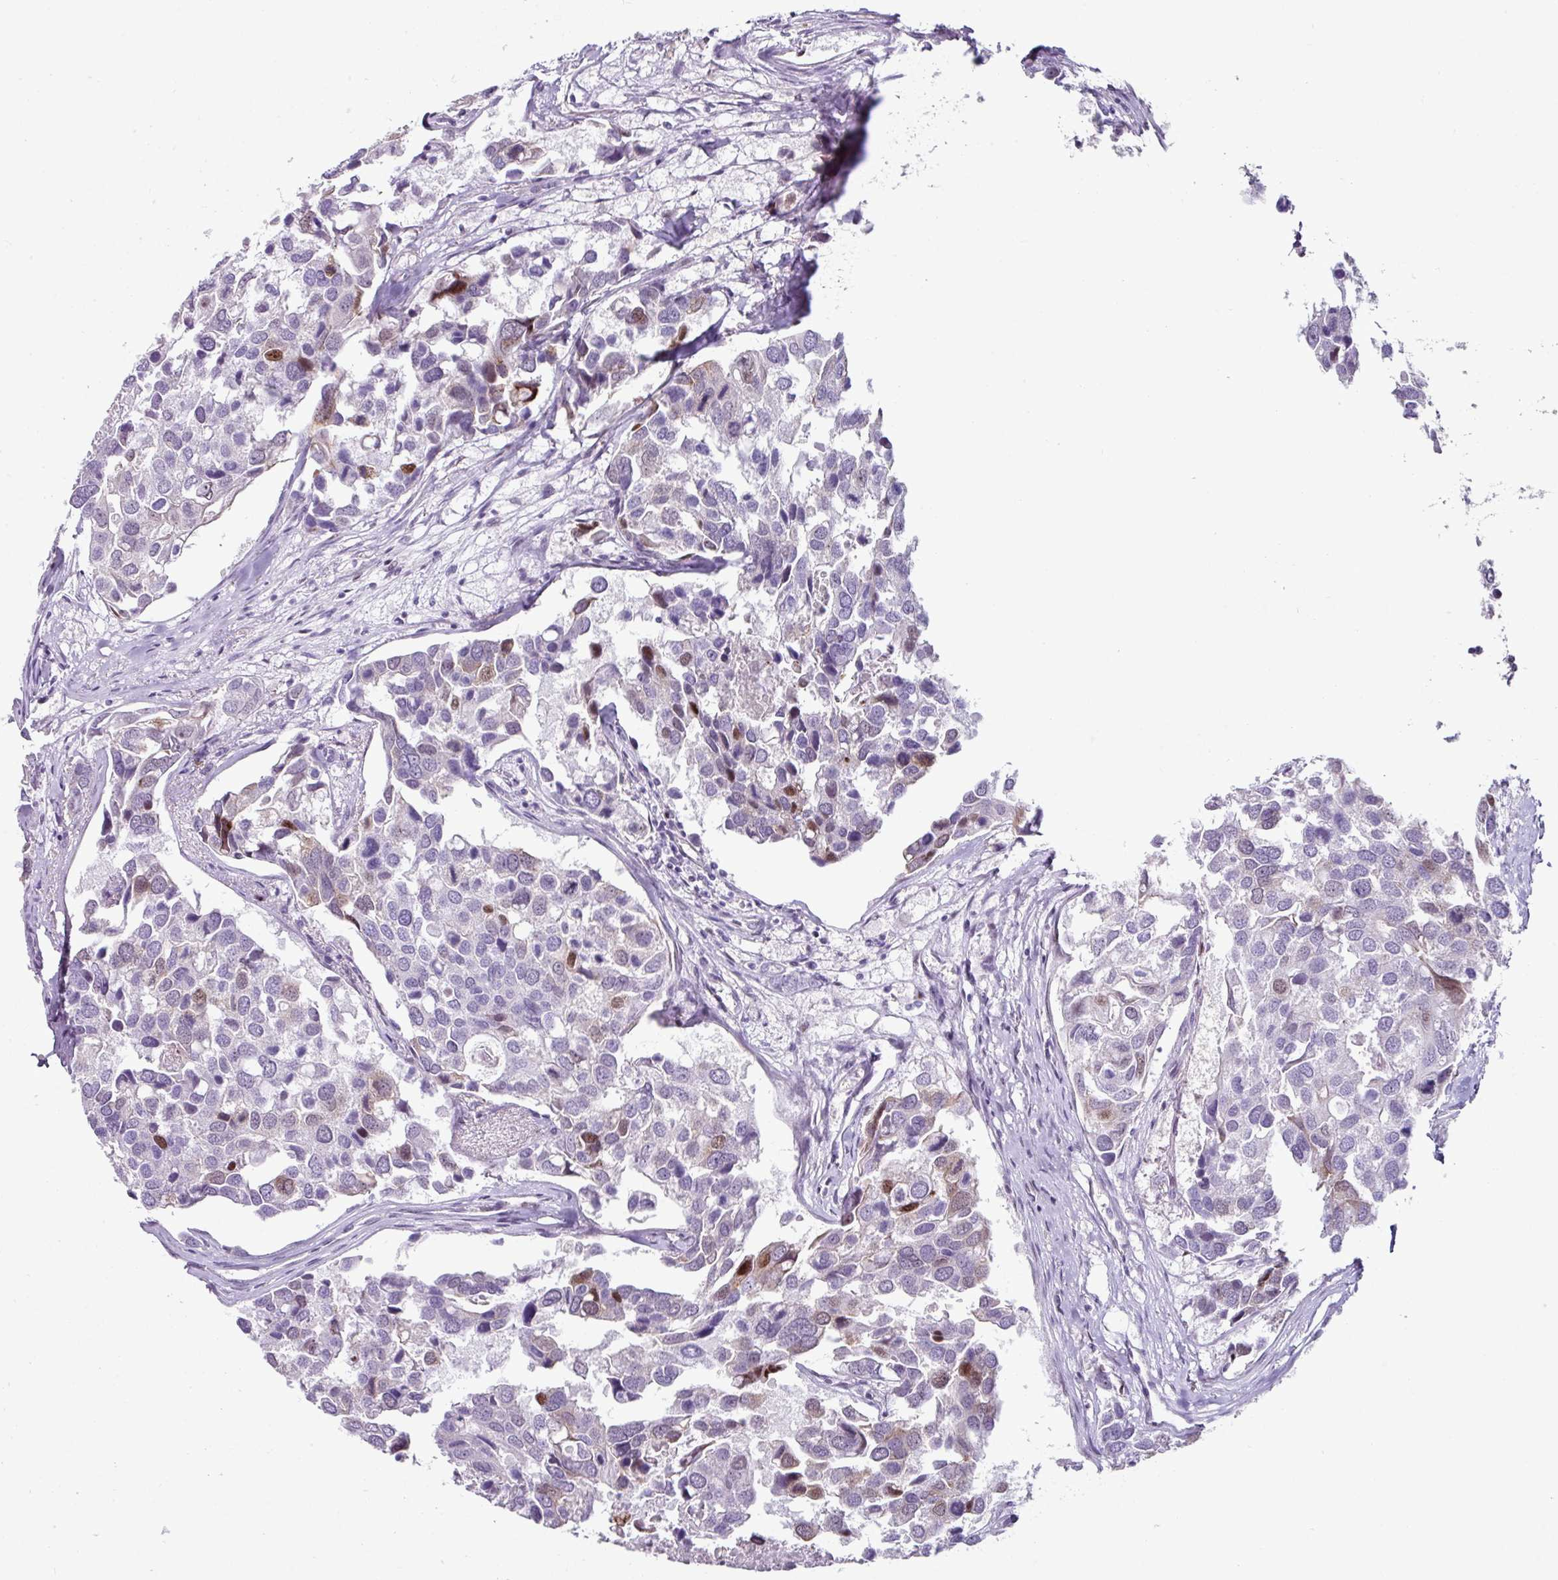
{"staining": {"intensity": "moderate", "quantity": "<25%", "location": "nuclear"}, "tissue": "breast cancer", "cell_type": "Tumor cells", "image_type": "cancer", "snomed": [{"axis": "morphology", "description": "Duct carcinoma"}, {"axis": "topography", "description": "Breast"}], "caption": "The photomicrograph exhibits immunohistochemical staining of breast cancer (invasive ductal carcinoma). There is moderate nuclear positivity is seen in approximately <25% of tumor cells.", "gene": "TRA2A", "patient": {"sex": "female", "age": 83}}